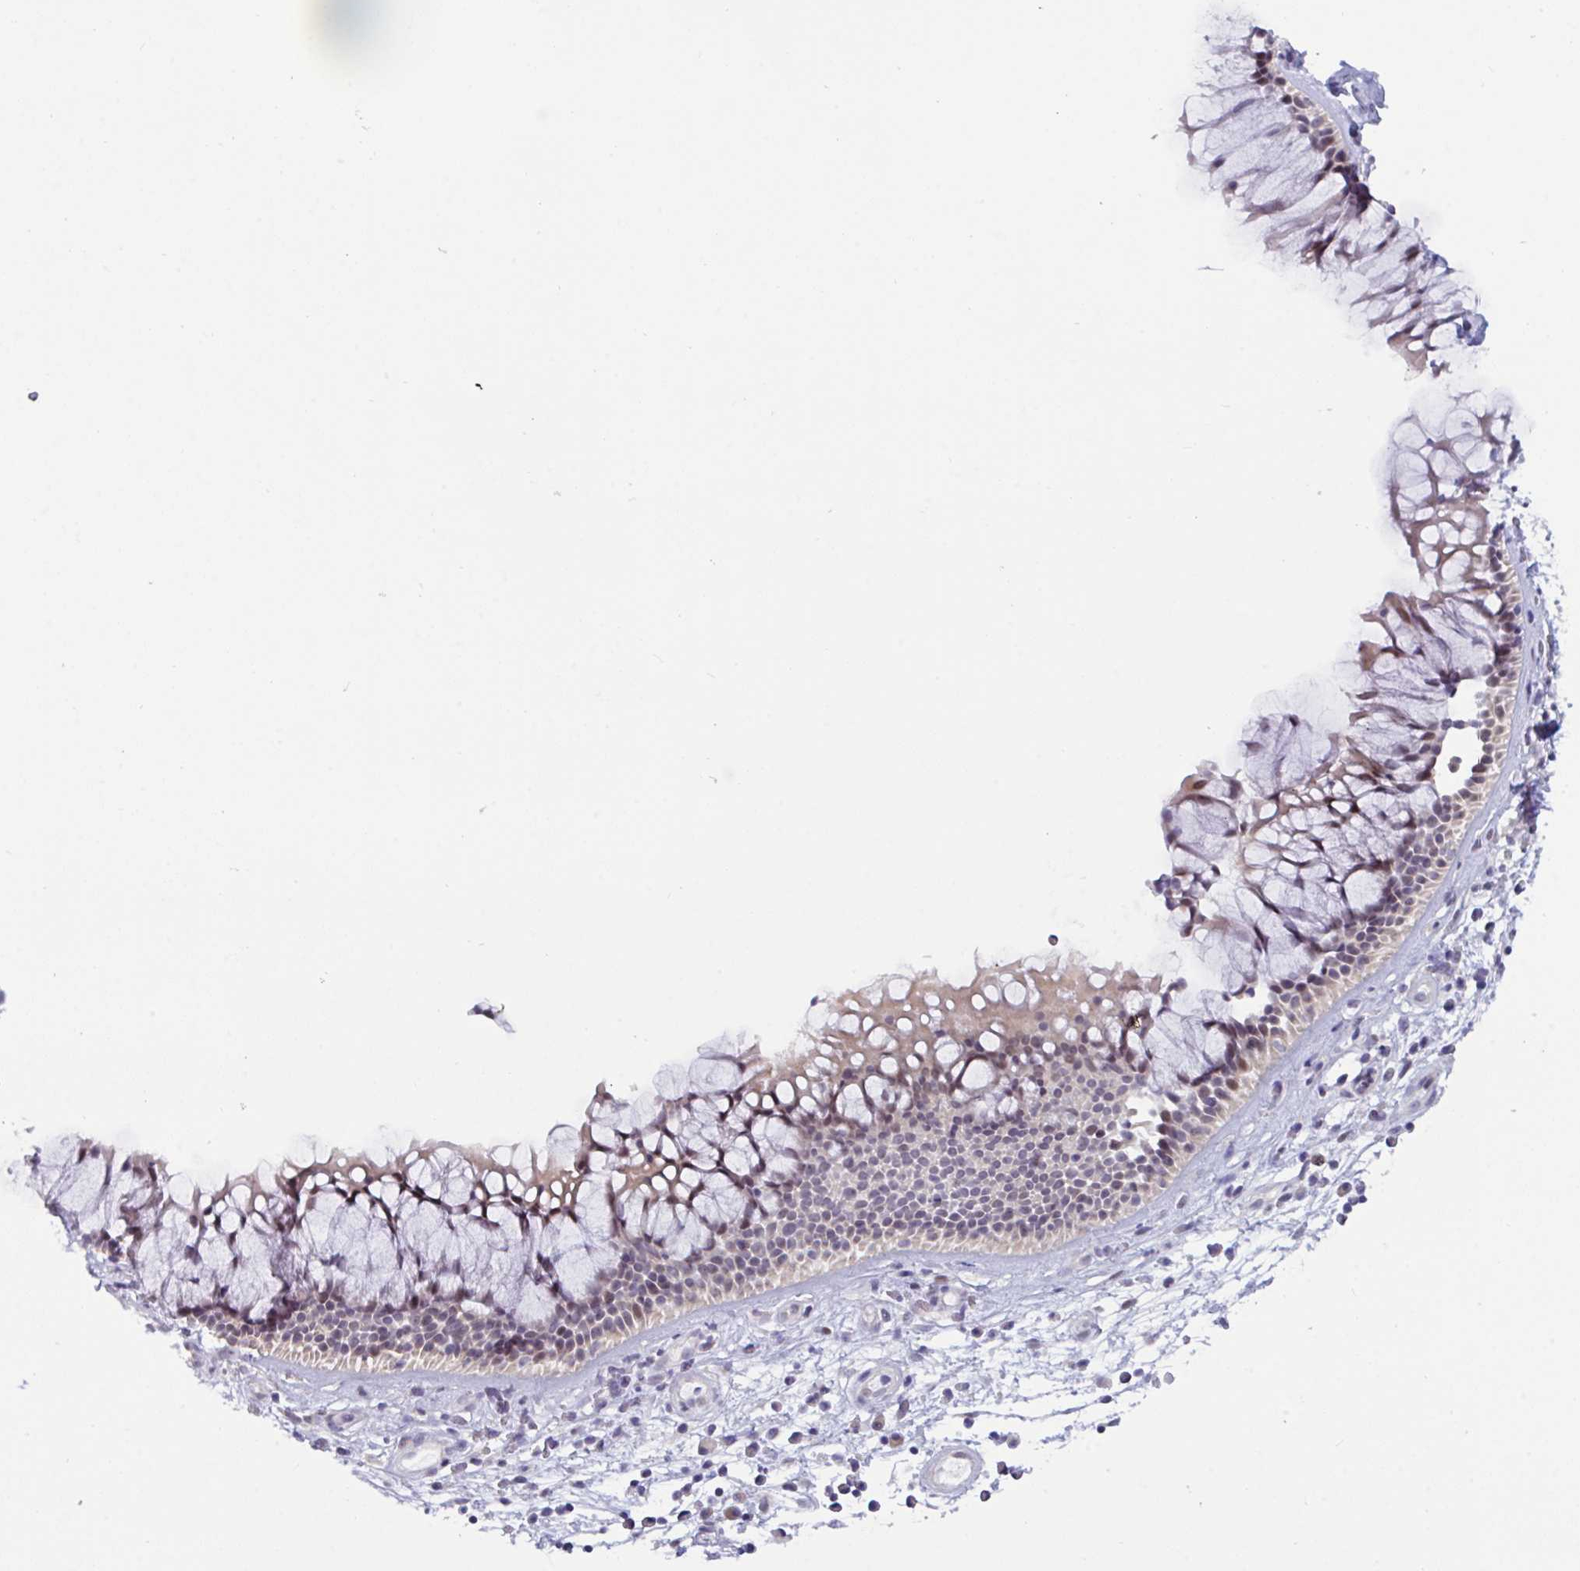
{"staining": {"intensity": "moderate", "quantity": "<25%", "location": "nuclear"}, "tissue": "nasopharynx", "cell_type": "Respiratory epithelial cells", "image_type": "normal", "snomed": [{"axis": "morphology", "description": "Normal tissue, NOS"}, {"axis": "topography", "description": "Nasopharynx"}], "caption": "Immunohistochemistry of normal human nasopharynx exhibits low levels of moderate nuclear expression in approximately <25% of respiratory epithelial cells.", "gene": "USP35", "patient": {"sex": "male", "age": 56}}